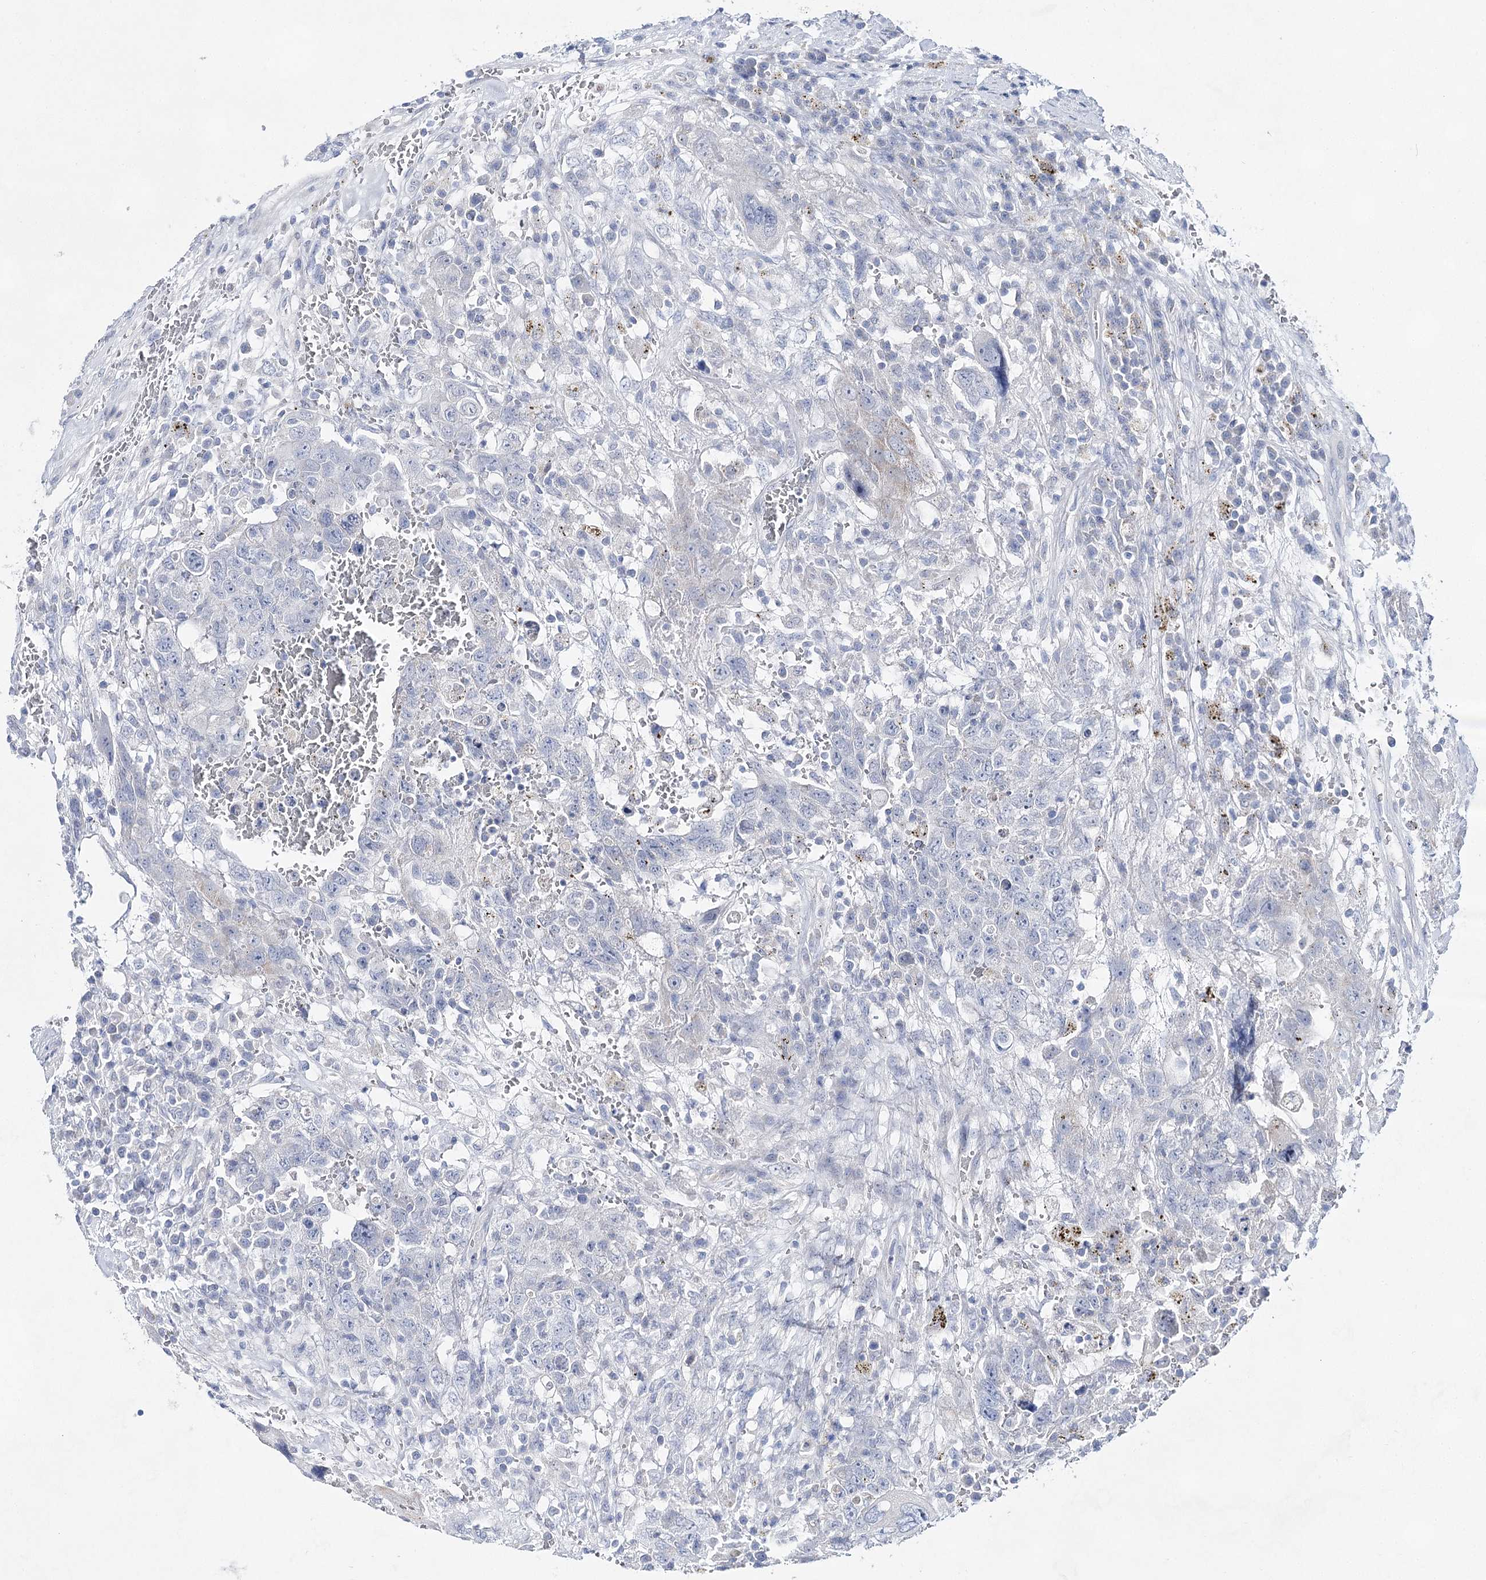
{"staining": {"intensity": "negative", "quantity": "none", "location": "none"}, "tissue": "testis cancer", "cell_type": "Tumor cells", "image_type": "cancer", "snomed": [{"axis": "morphology", "description": "Carcinoma, Embryonal, NOS"}, {"axis": "topography", "description": "Testis"}], "caption": "Tumor cells are negative for protein expression in human testis cancer.", "gene": "BPHL", "patient": {"sex": "male", "age": 26}}